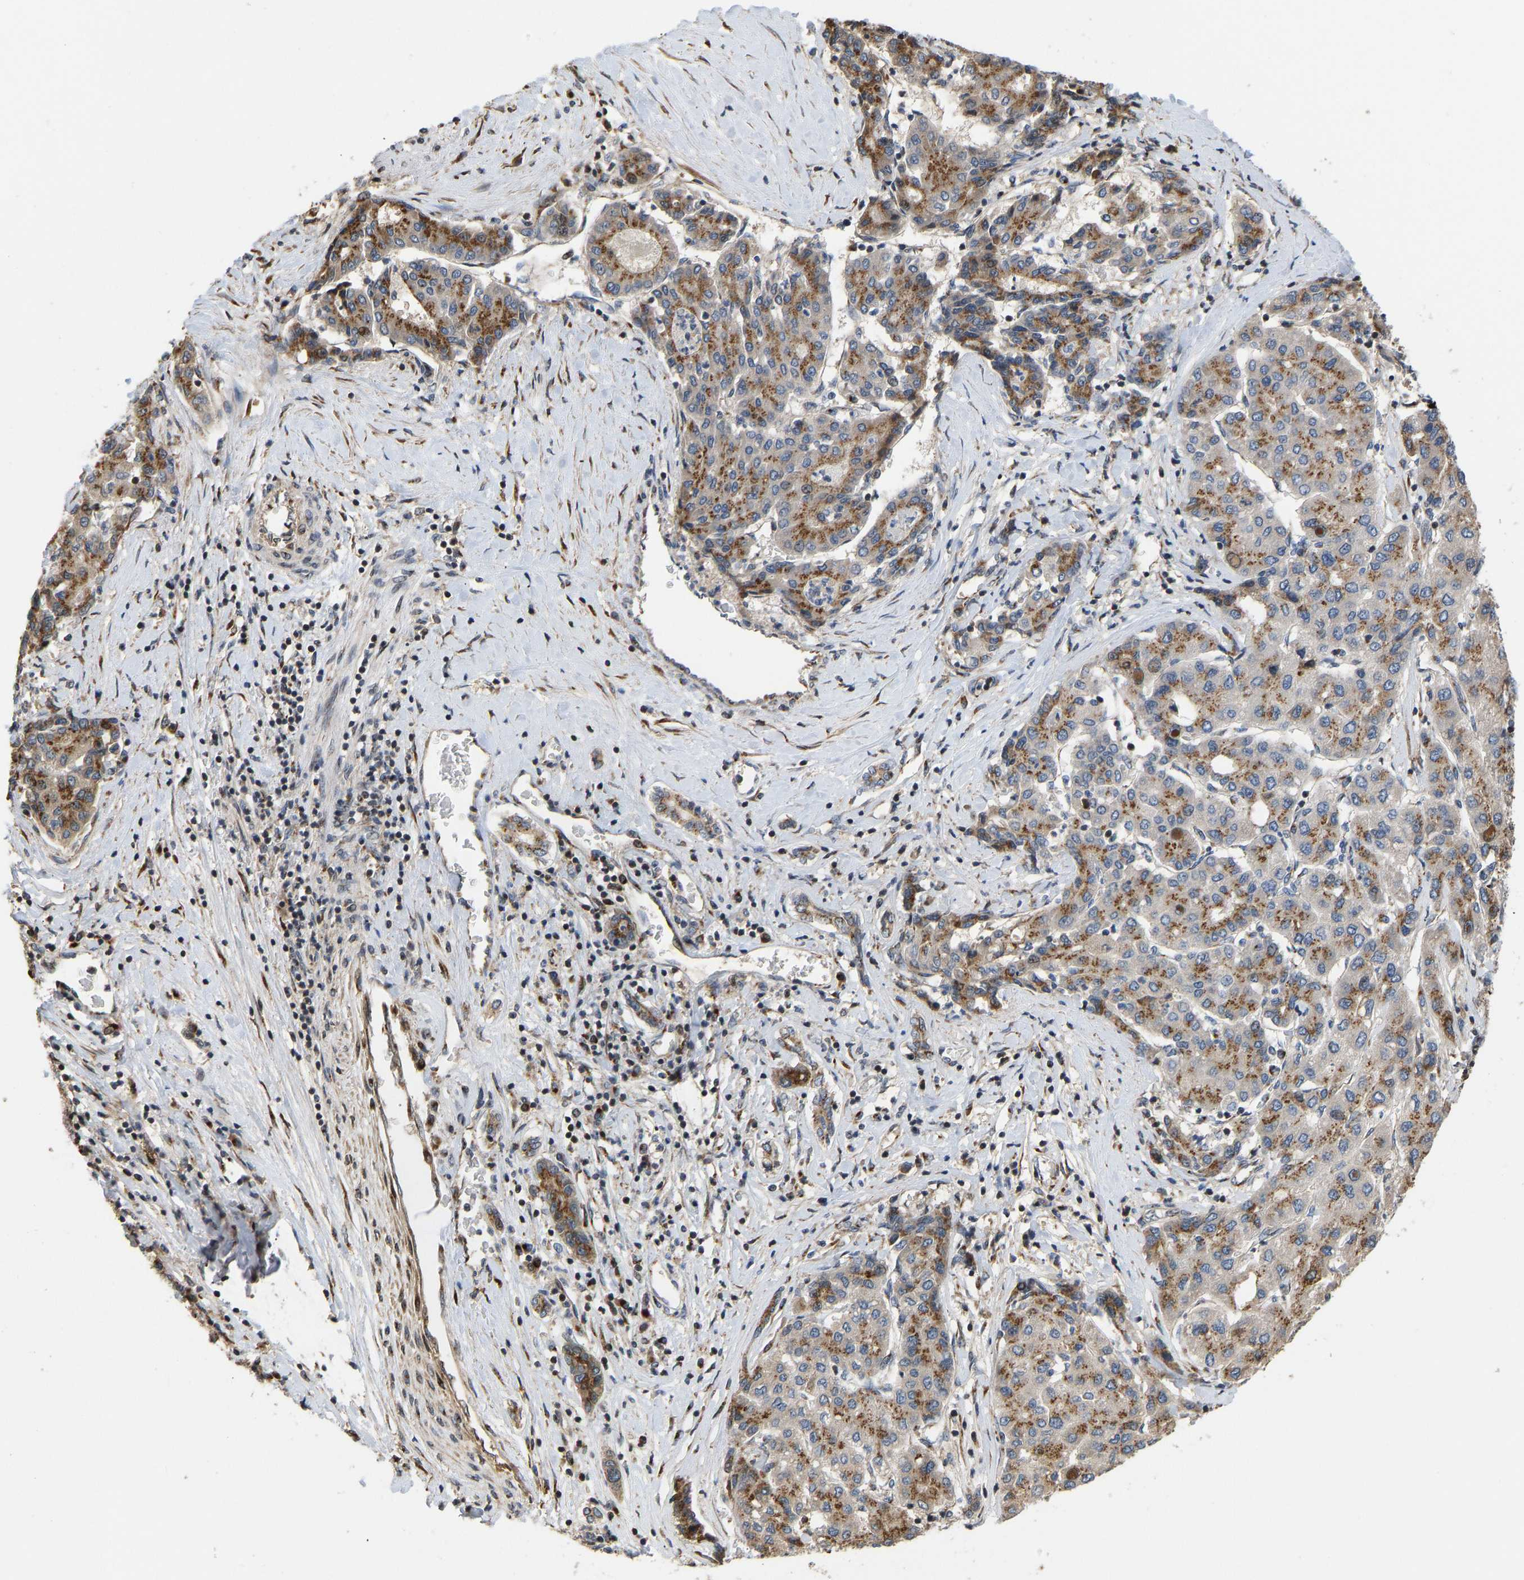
{"staining": {"intensity": "moderate", "quantity": ">75%", "location": "cytoplasmic/membranous"}, "tissue": "liver cancer", "cell_type": "Tumor cells", "image_type": "cancer", "snomed": [{"axis": "morphology", "description": "Carcinoma, Hepatocellular, NOS"}, {"axis": "topography", "description": "Liver"}], "caption": "Liver cancer (hepatocellular carcinoma) tissue demonstrates moderate cytoplasmic/membranous positivity in approximately >75% of tumor cells, visualized by immunohistochemistry. The protein is stained brown, and the nuclei are stained in blue (DAB (3,3'-diaminobenzidine) IHC with brightfield microscopy, high magnification).", "gene": "YIPF4", "patient": {"sex": "male", "age": 65}}